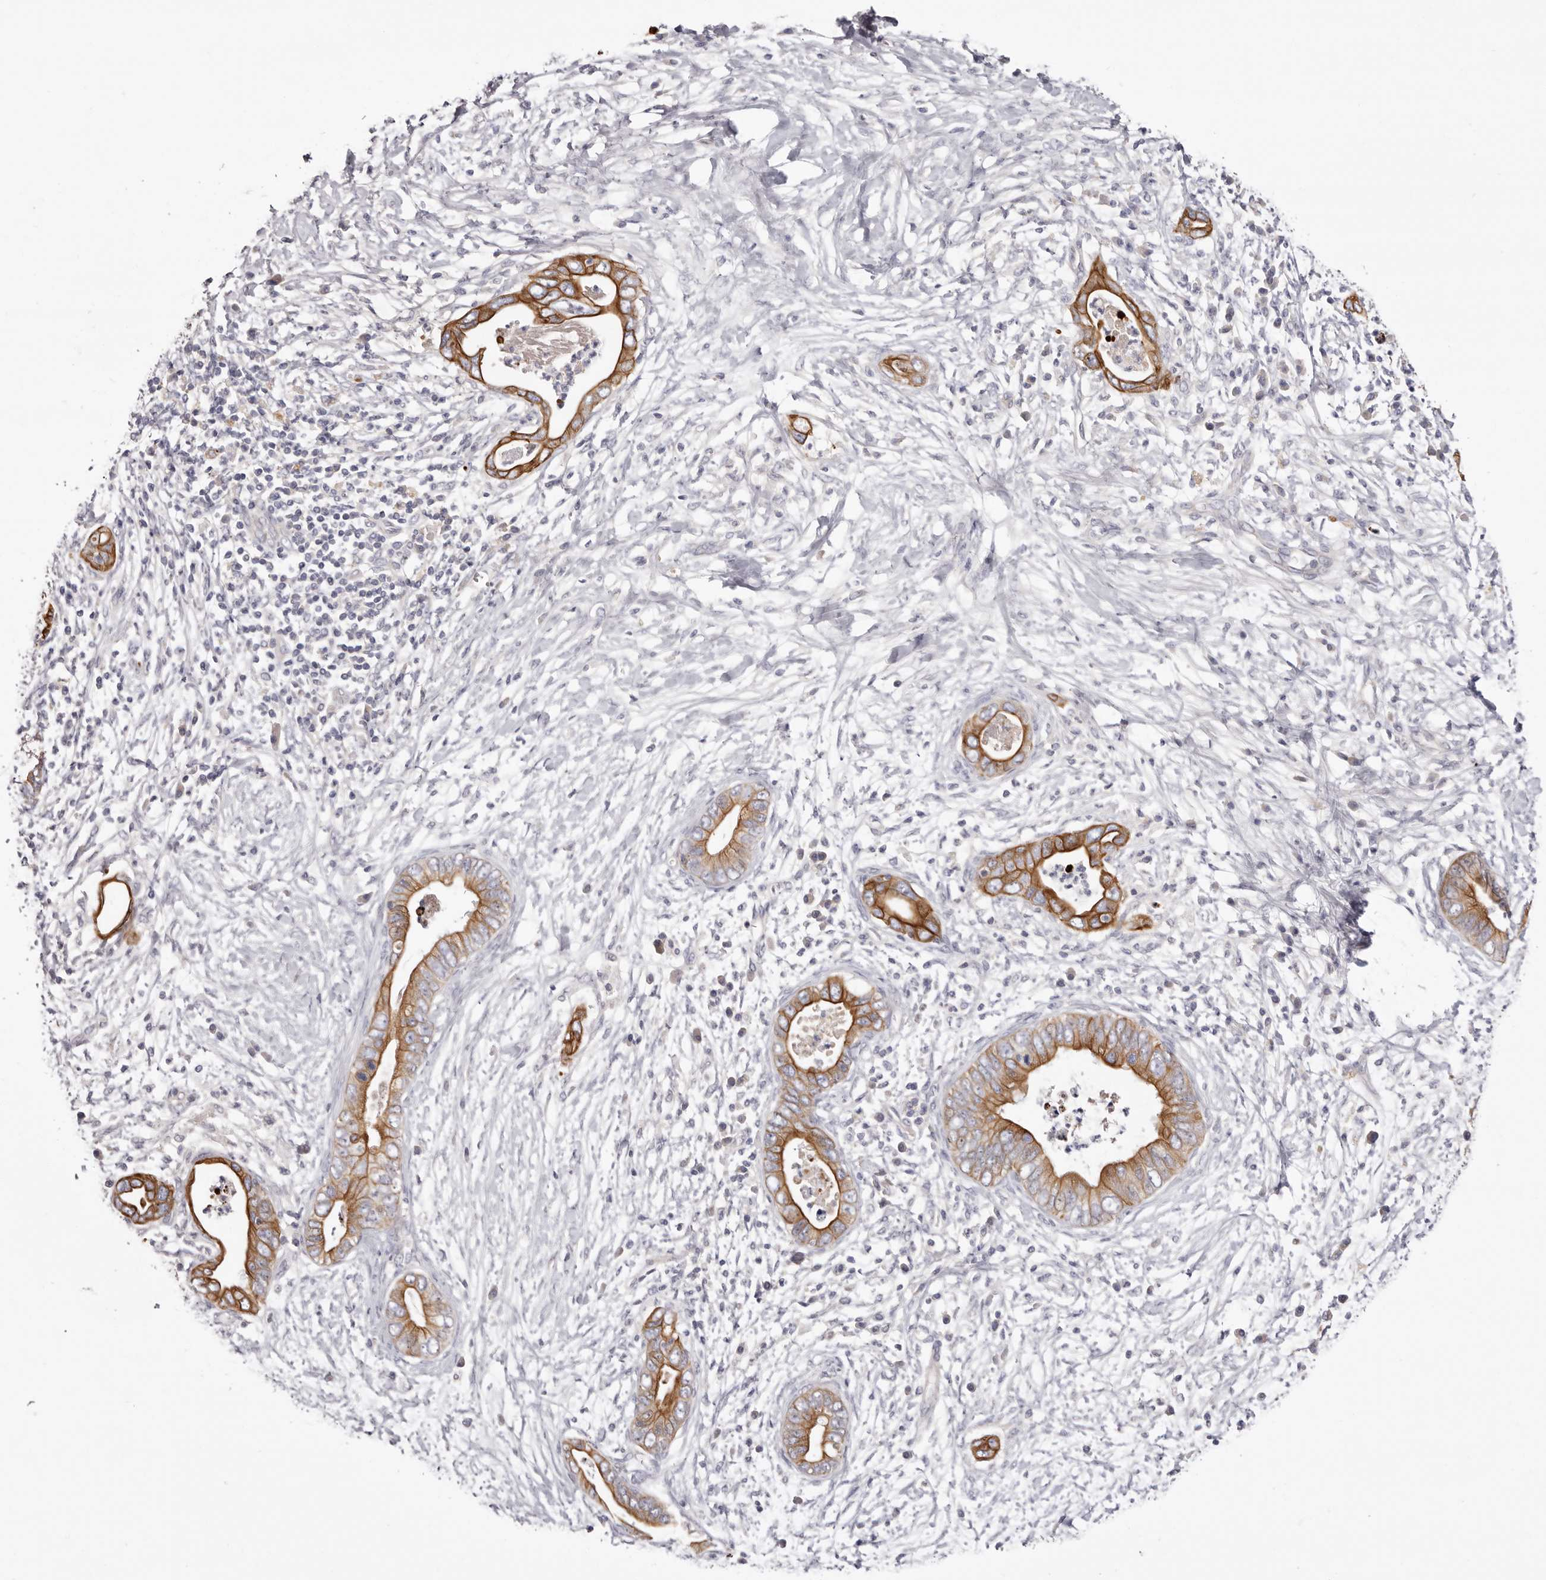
{"staining": {"intensity": "moderate", "quantity": ">75%", "location": "cytoplasmic/membranous"}, "tissue": "pancreatic cancer", "cell_type": "Tumor cells", "image_type": "cancer", "snomed": [{"axis": "morphology", "description": "Adenocarcinoma, NOS"}, {"axis": "topography", "description": "Pancreas"}], "caption": "Immunohistochemistry of pancreatic cancer shows medium levels of moderate cytoplasmic/membranous staining in about >75% of tumor cells.", "gene": "STK16", "patient": {"sex": "male", "age": 75}}